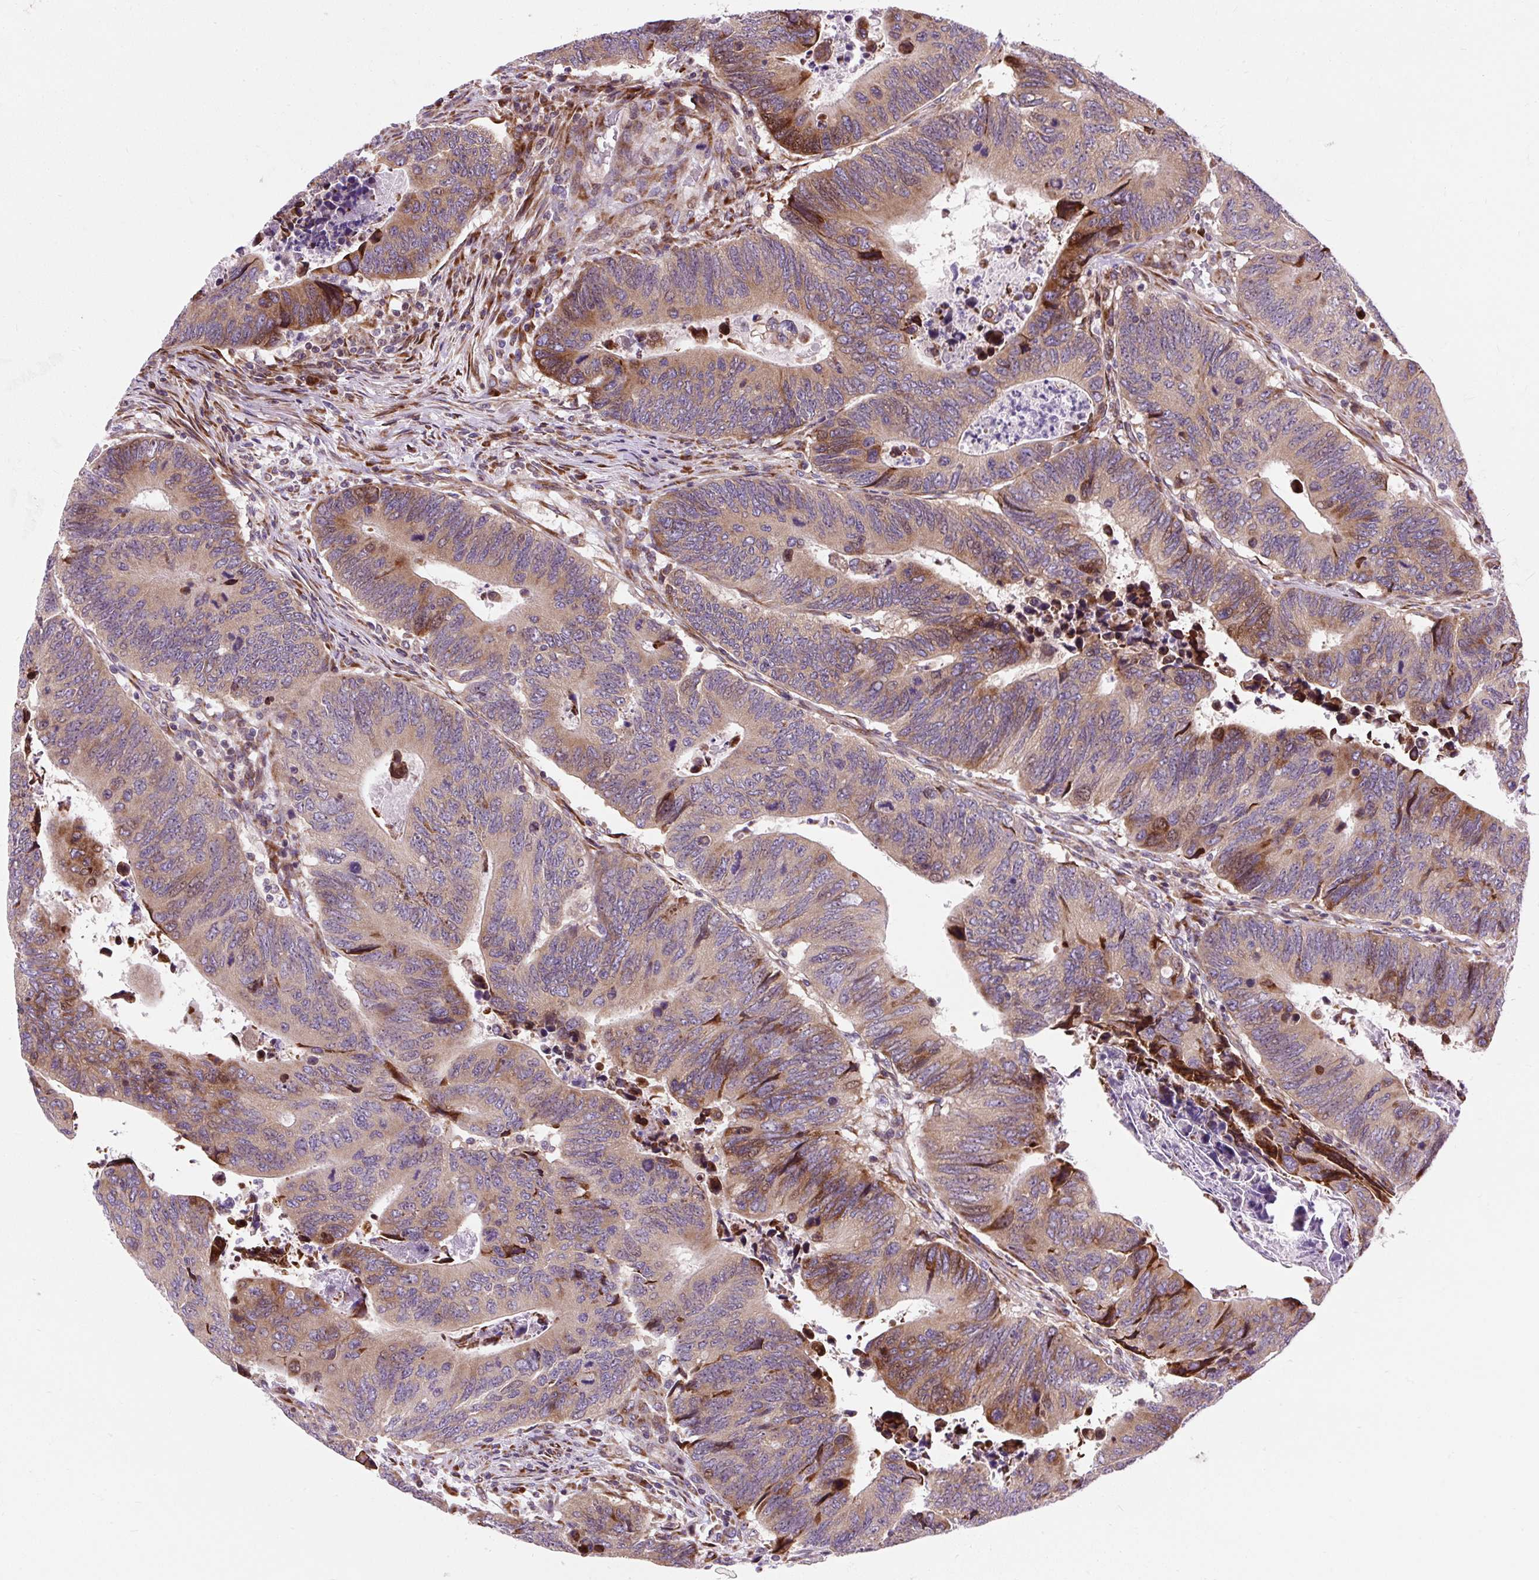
{"staining": {"intensity": "moderate", "quantity": ">75%", "location": "cytoplasmic/membranous"}, "tissue": "colorectal cancer", "cell_type": "Tumor cells", "image_type": "cancer", "snomed": [{"axis": "morphology", "description": "Adenocarcinoma, NOS"}, {"axis": "topography", "description": "Colon"}], "caption": "High-power microscopy captured an immunohistochemistry (IHC) photomicrograph of colorectal cancer, revealing moderate cytoplasmic/membranous staining in about >75% of tumor cells. Using DAB (brown) and hematoxylin (blue) stains, captured at high magnification using brightfield microscopy.", "gene": "CISD3", "patient": {"sex": "male", "age": 87}}